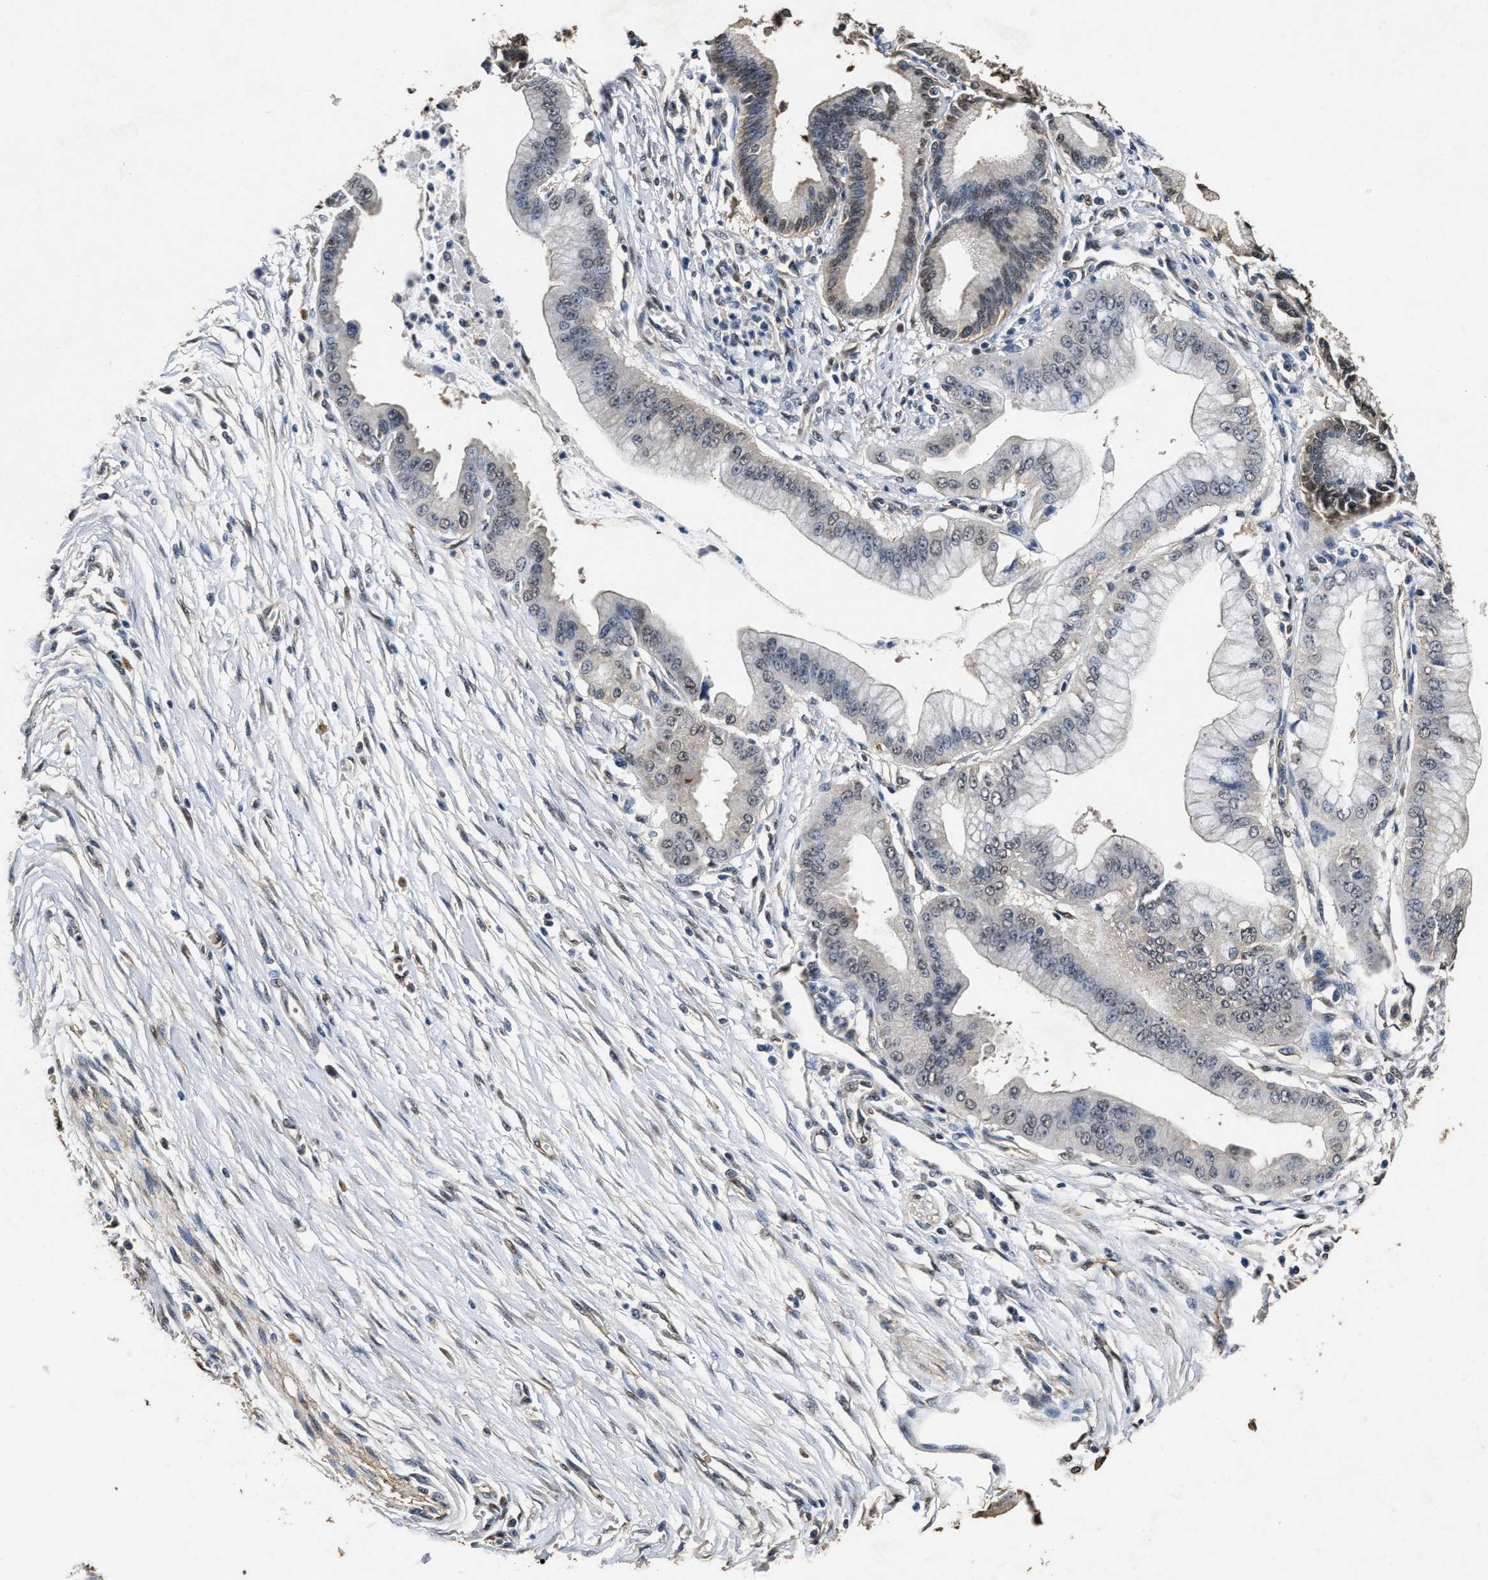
{"staining": {"intensity": "weak", "quantity": "<25%", "location": "nuclear"}, "tissue": "pancreatic cancer", "cell_type": "Tumor cells", "image_type": "cancer", "snomed": [{"axis": "morphology", "description": "Adenocarcinoma, NOS"}, {"axis": "topography", "description": "Pancreas"}], "caption": "Protein analysis of adenocarcinoma (pancreatic) demonstrates no significant expression in tumor cells. (Brightfield microscopy of DAB (3,3'-diaminobenzidine) immunohistochemistry at high magnification).", "gene": "YWHAE", "patient": {"sex": "male", "age": 59}}